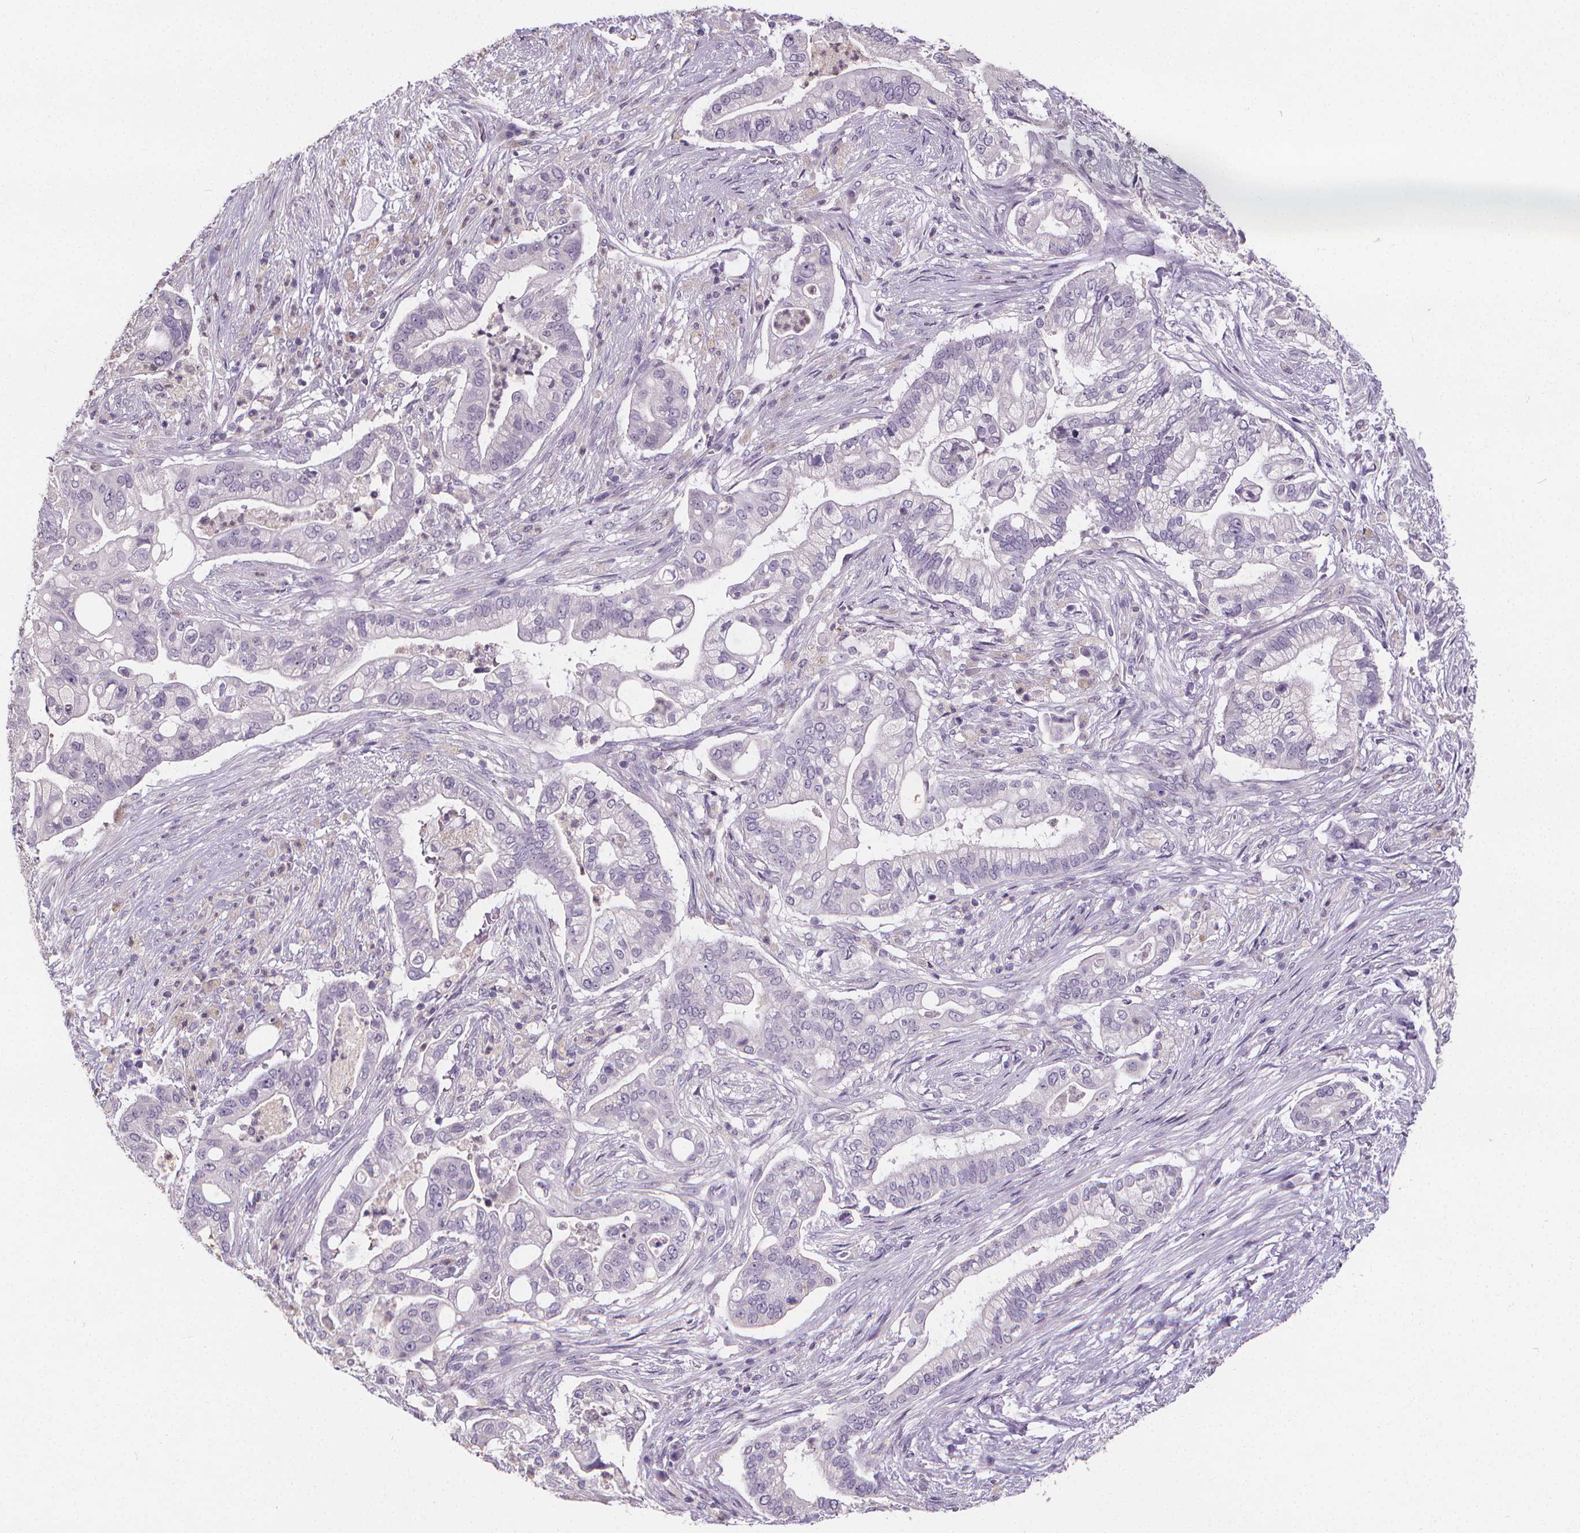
{"staining": {"intensity": "negative", "quantity": "none", "location": "none"}, "tissue": "pancreatic cancer", "cell_type": "Tumor cells", "image_type": "cancer", "snomed": [{"axis": "morphology", "description": "Adenocarcinoma, NOS"}, {"axis": "topography", "description": "Pancreas"}], "caption": "The micrograph reveals no significant positivity in tumor cells of pancreatic cancer.", "gene": "ATP6V1D", "patient": {"sex": "female", "age": 69}}